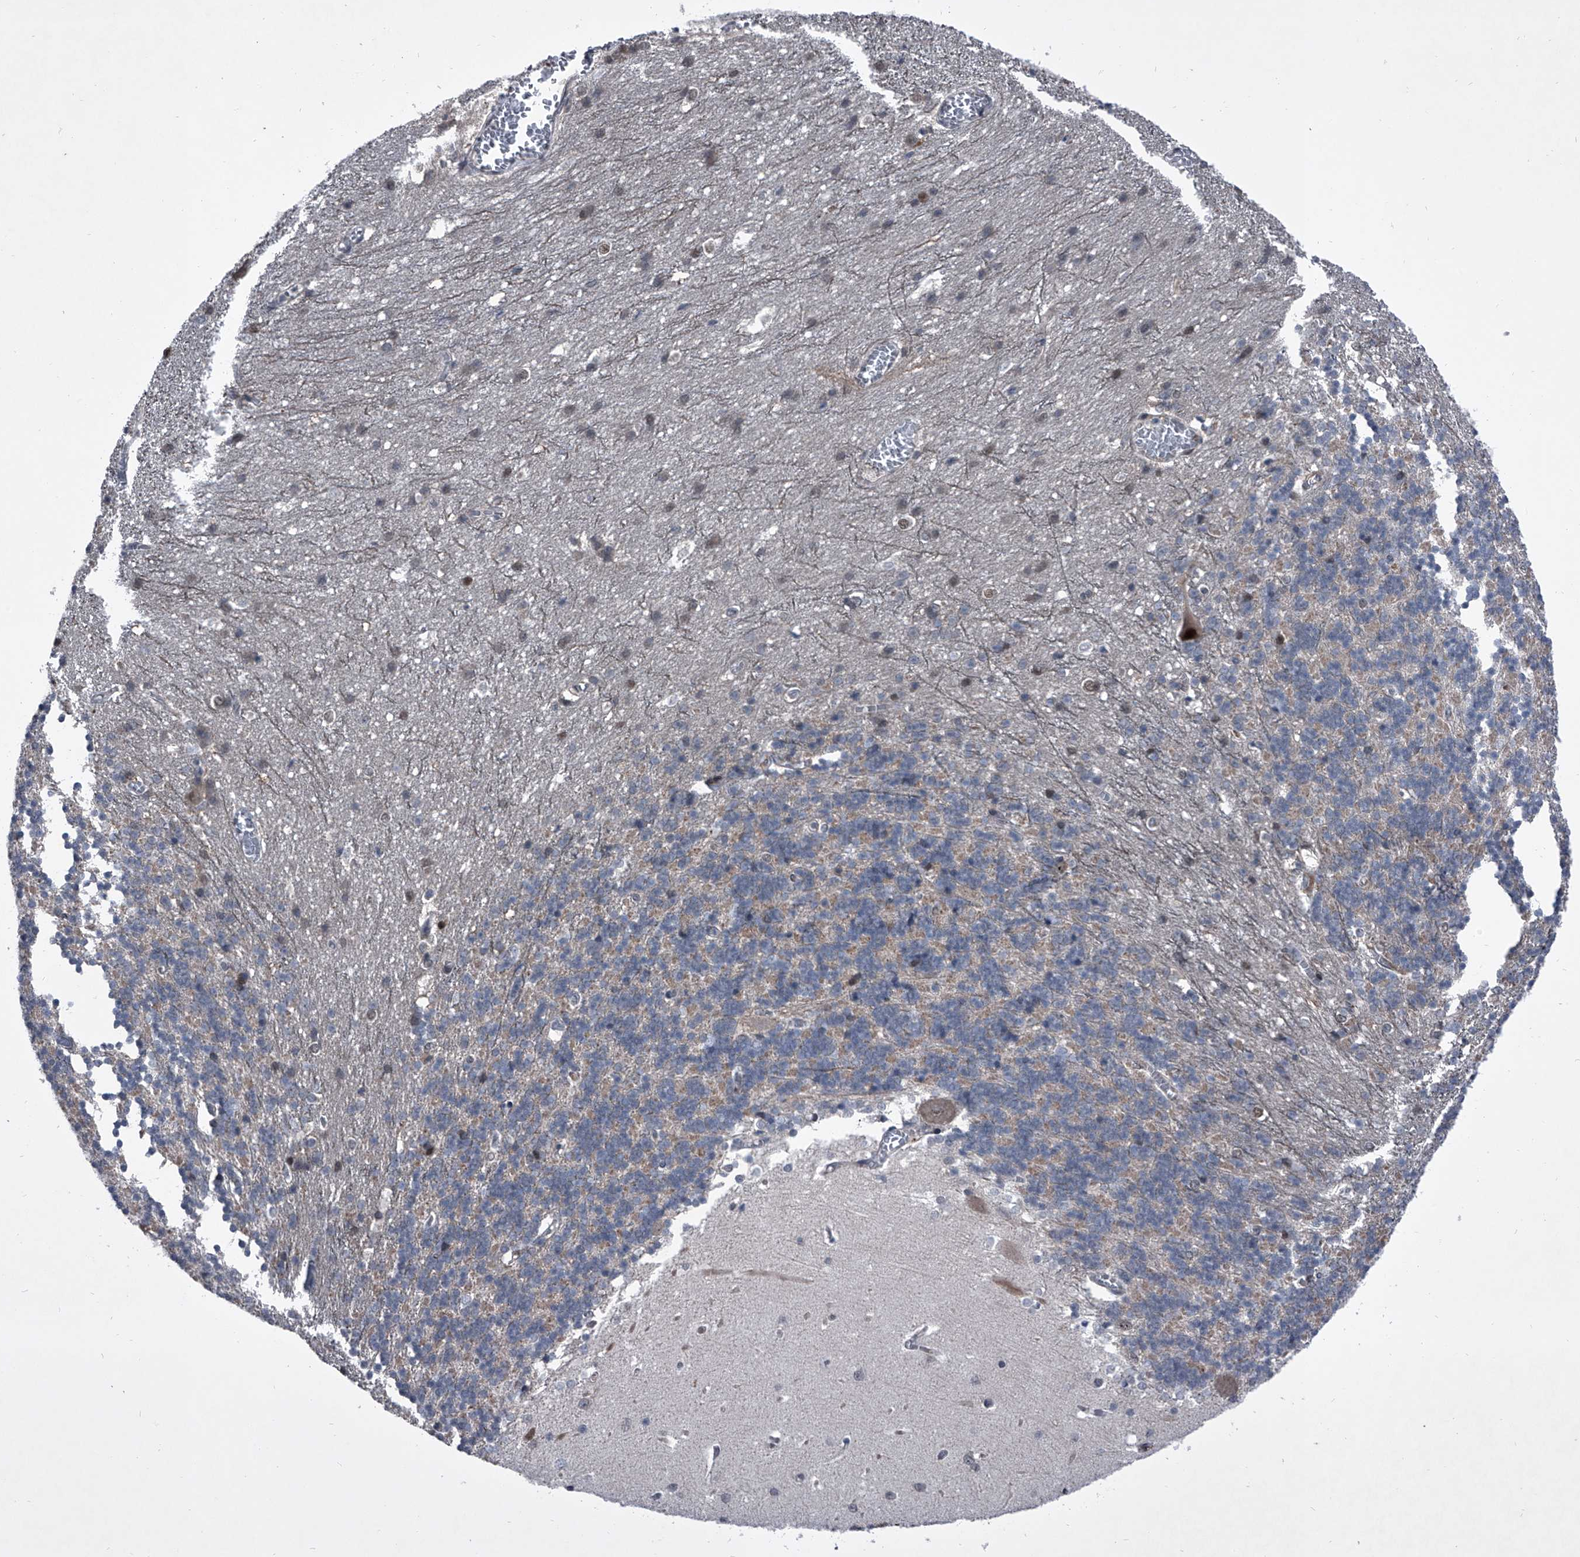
{"staining": {"intensity": "weak", "quantity": "25%-75%", "location": "cytoplasmic/membranous"}, "tissue": "cerebellum", "cell_type": "Cells in granular layer", "image_type": "normal", "snomed": [{"axis": "morphology", "description": "Normal tissue, NOS"}, {"axis": "topography", "description": "Cerebellum"}], "caption": "Immunohistochemistry photomicrograph of unremarkable human cerebellum stained for a protein (brown), which demonstrates low levels of weak cytoplasmic/membranous positivity in approximately 25%-75% of cells in granular layer.", "gene": "ELK4", "patient": {"sex": "male", "age": 37}}